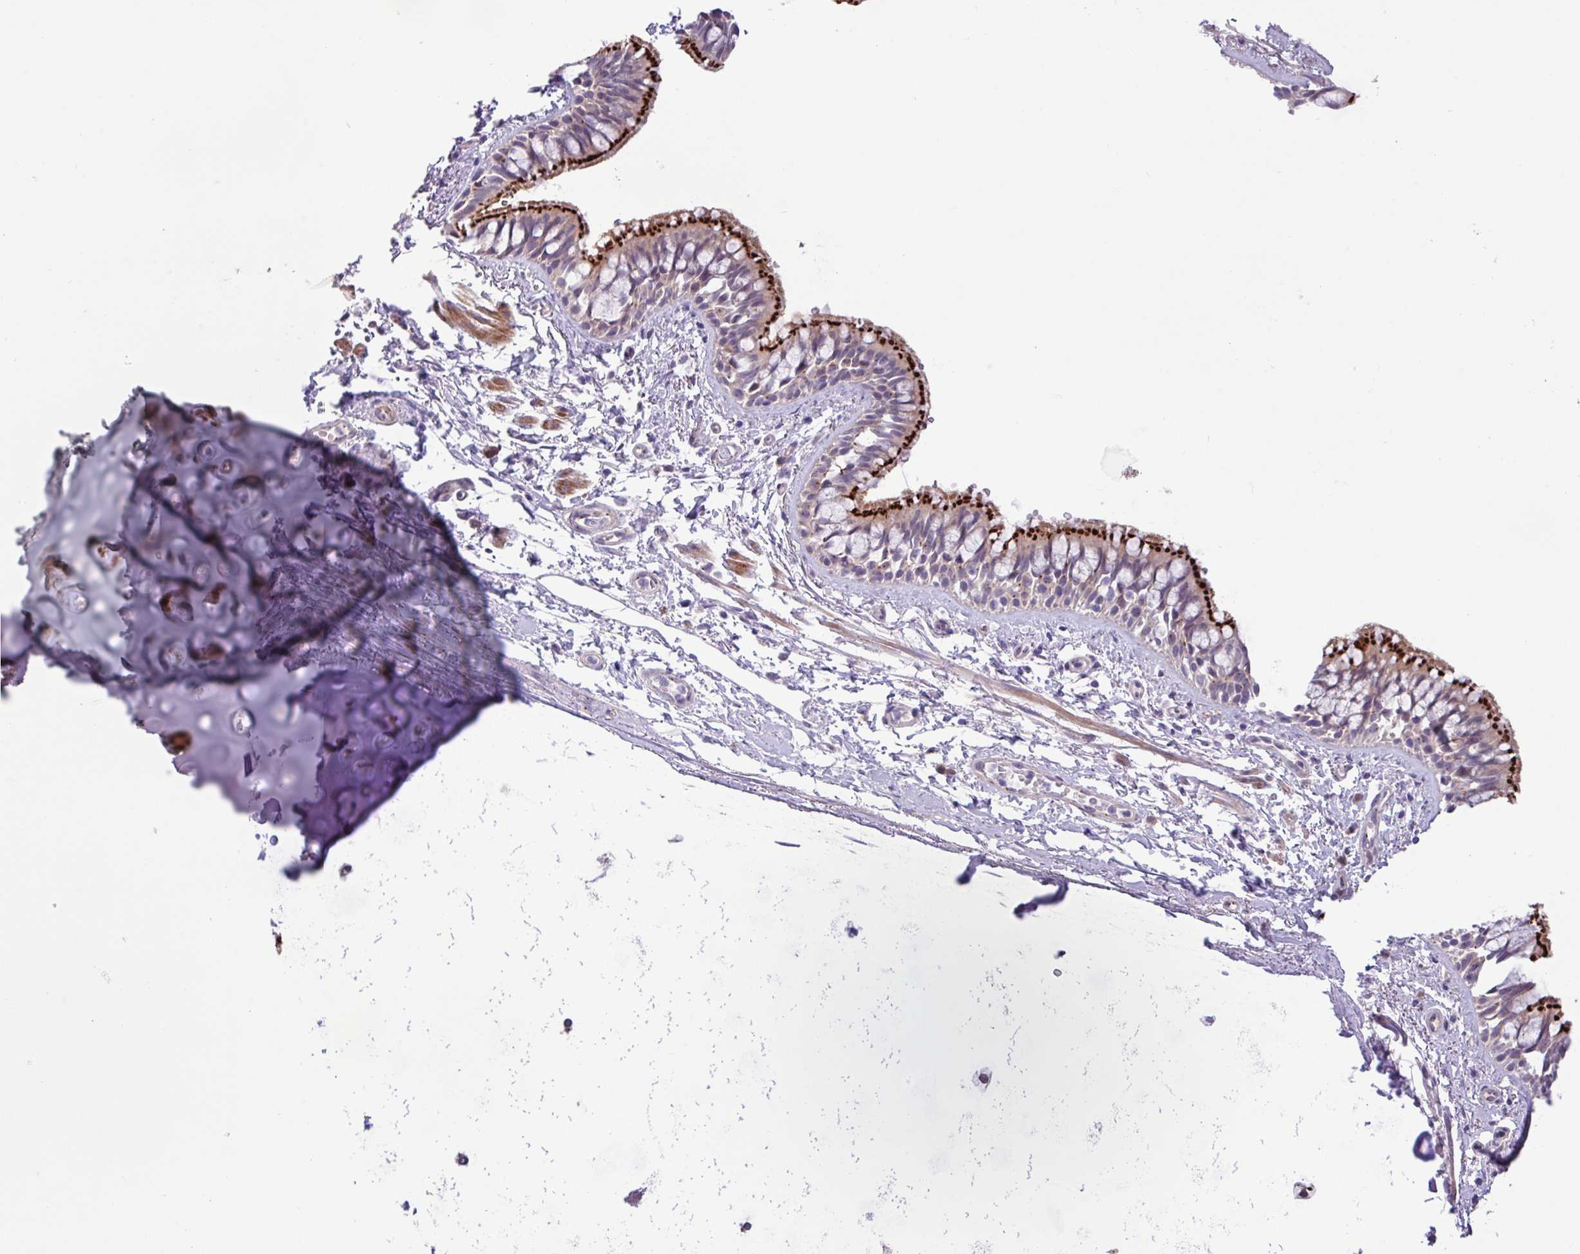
{"staining": {"intensity": "strong", "quantity": "25%-75%", "location": "cytoplasmic/membranous"}, "tissue": "bronchus", "cell_type": "Respiratory epithelial cells", "image_type": "normal", "snomed": [{"axis": "morphology", "description": "Normal tissue, NOS"}, {"axis": "topography", "description": "Lymph node"}, {"axis": "topography", "description": "Cartilage tissue"}, {"axis": "topography", "description": "Bronchus"}], "caption": "Brown immunohistochemical staining in unremarkable human bronchus exhibits strong cytoplasmic/membranous positivity in approximately 25%-75% of respiratory epithelial cells.", "gene": "SPINK8", "patient": {"sex": "female", "age": 70}}